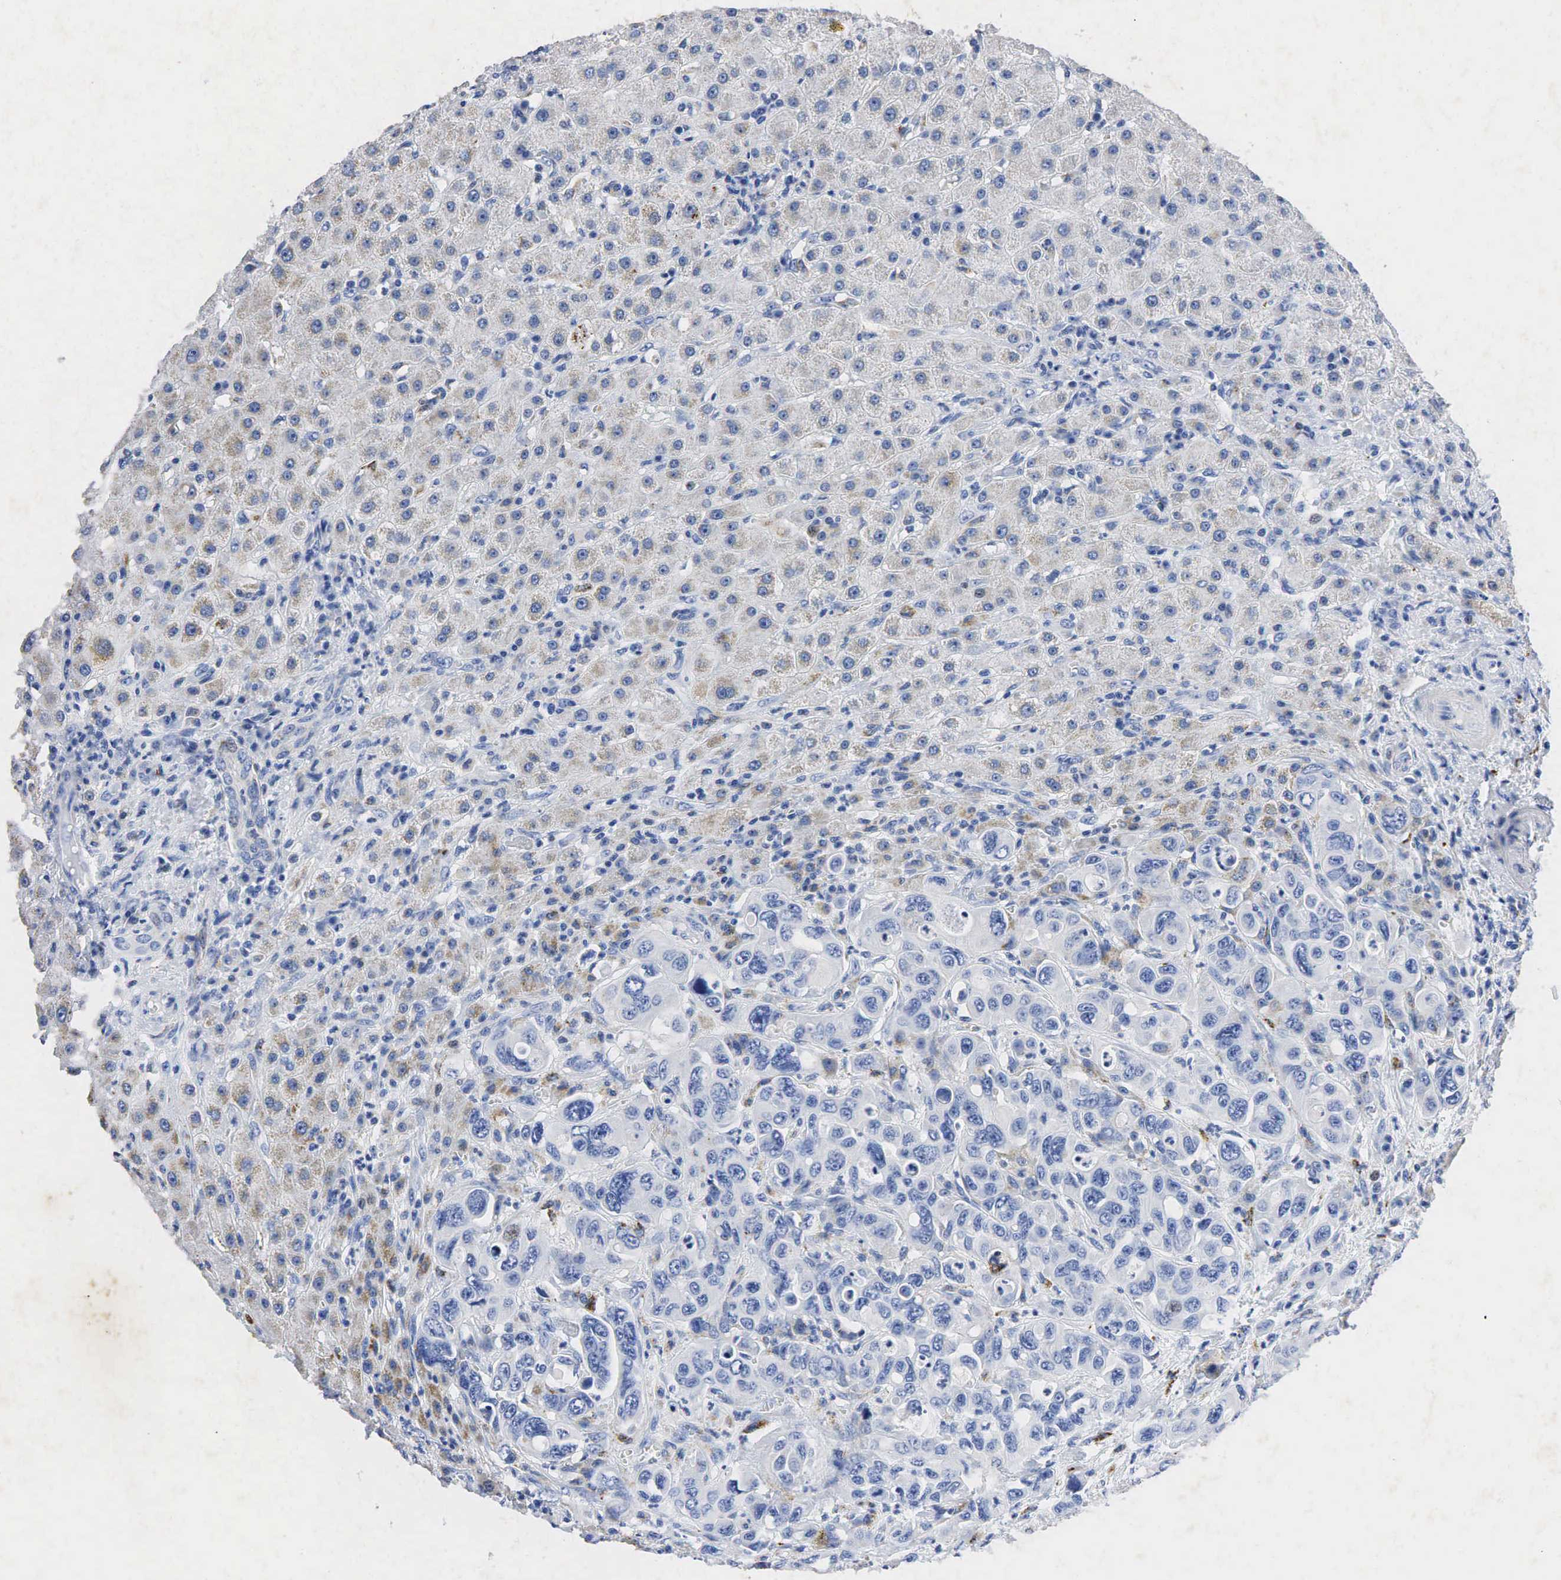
{"staining": {"intensity": "negative", "quantity": "none", "location": "none"}, "tissue": "liver", "cell_type": "Cholangiocytes", "image_type": "normal", "snomed": [{"axis": "morphology", "description": "Normal tissue, NOS"}, {"axis": "topography", "description": "Liver"}], "caption": "Unremarkable liver was stained to show a protein in brown. There is no significant expression in cholangiocytes. (Immunohistochemistry, brightfield microscopy, high magnification).", "gene": "SYP", "patient": {"sex": "female", "age": 79}}